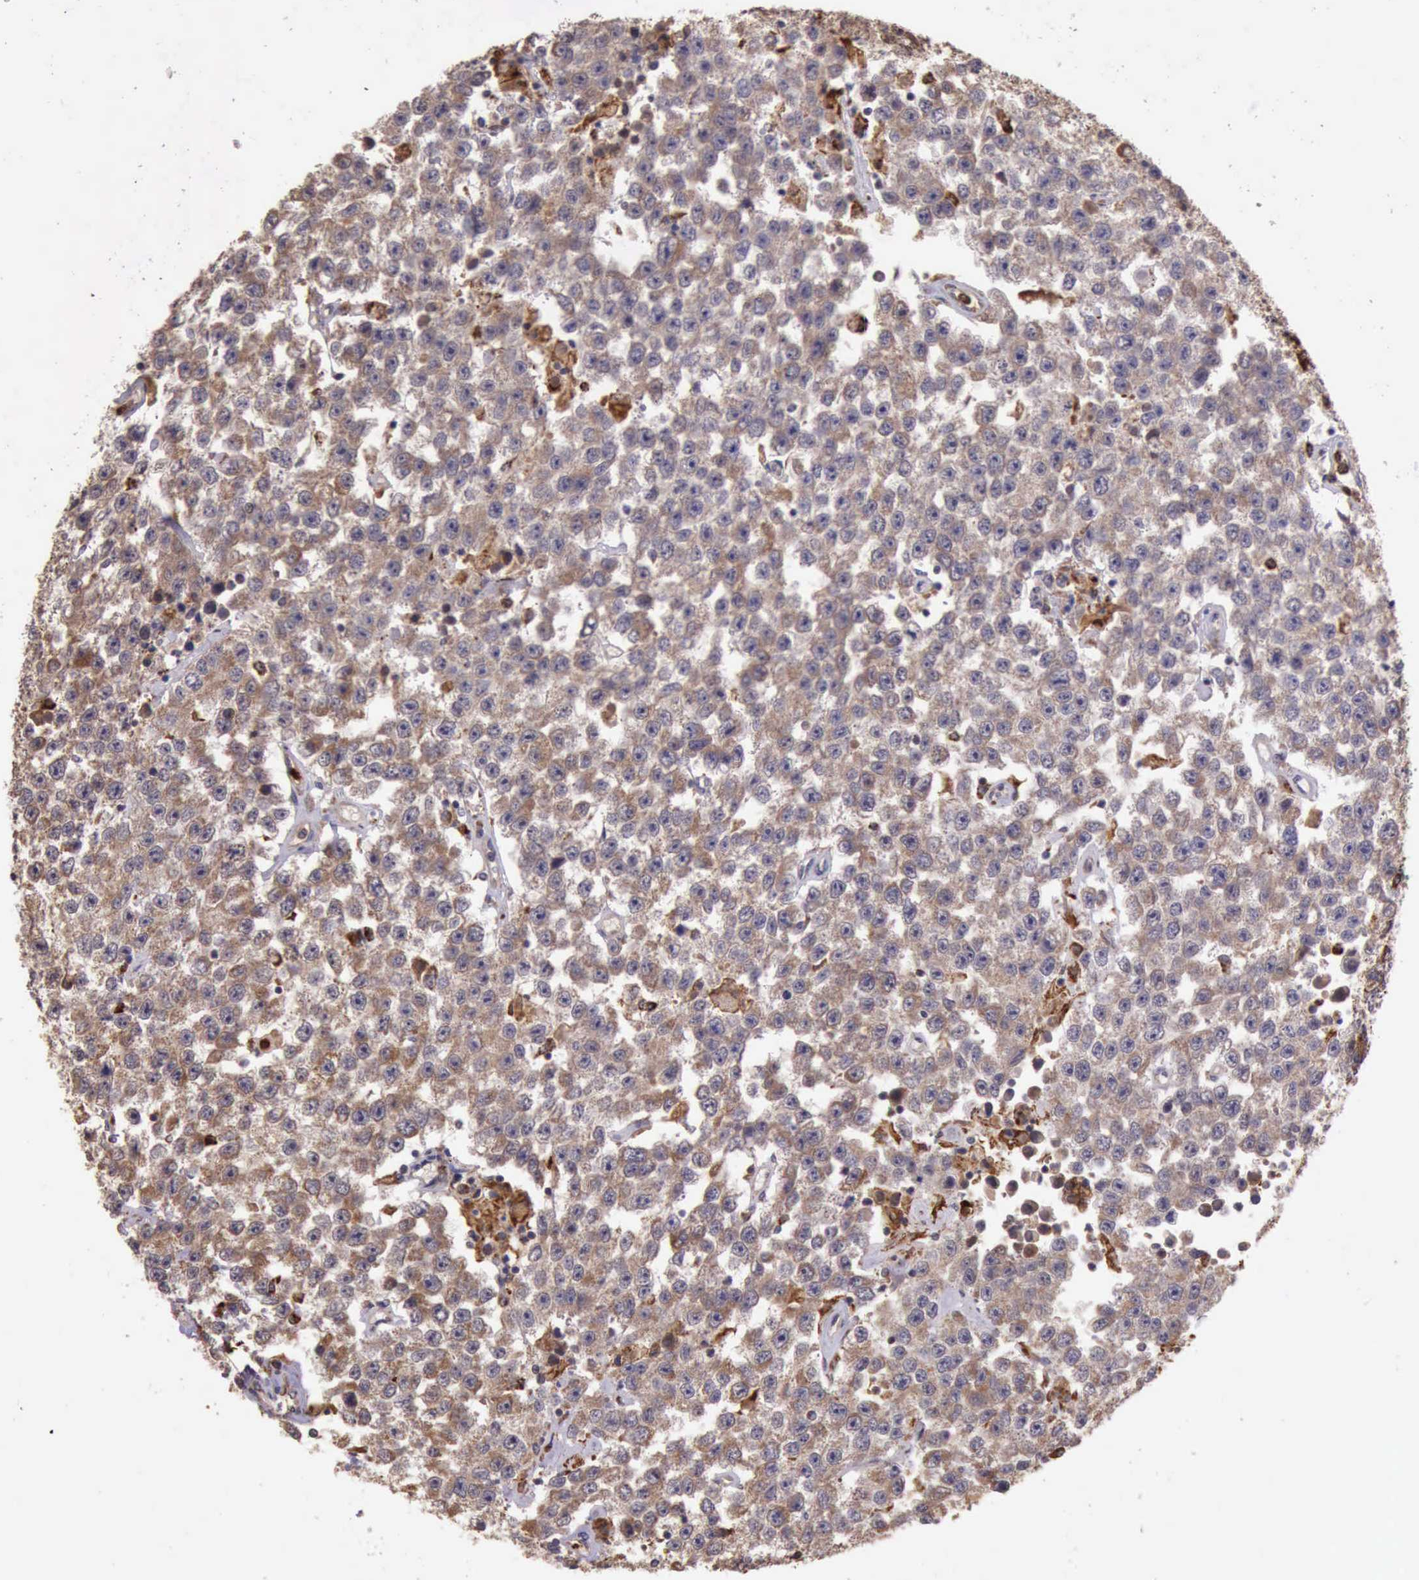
{"staining": {"intensity": "weak", "quantity": "25%-75%", "location": "cytoplasmic/membranous"}, "tissue": "testis cancer", "cell_type": "Tumor cells", "image_type": "cancer", "snomed": [{"axis": "morphology", "description": "Seminoma, NOS"}, {"axis": "topography", "description": "Testis"}], "caption": "Immunohistochemistry image of neoplastic tissue: human testis cancer (seminoma) stained using immunohistochemistry reveals low levels of weak protein expression localized specifically in the cytoplasmic/membranous of tumor cells, appearing as a cytoplasmic/membranous brown color.", "gene": "ARMCX3", "patient": {"sex": "male", "age": 52}}